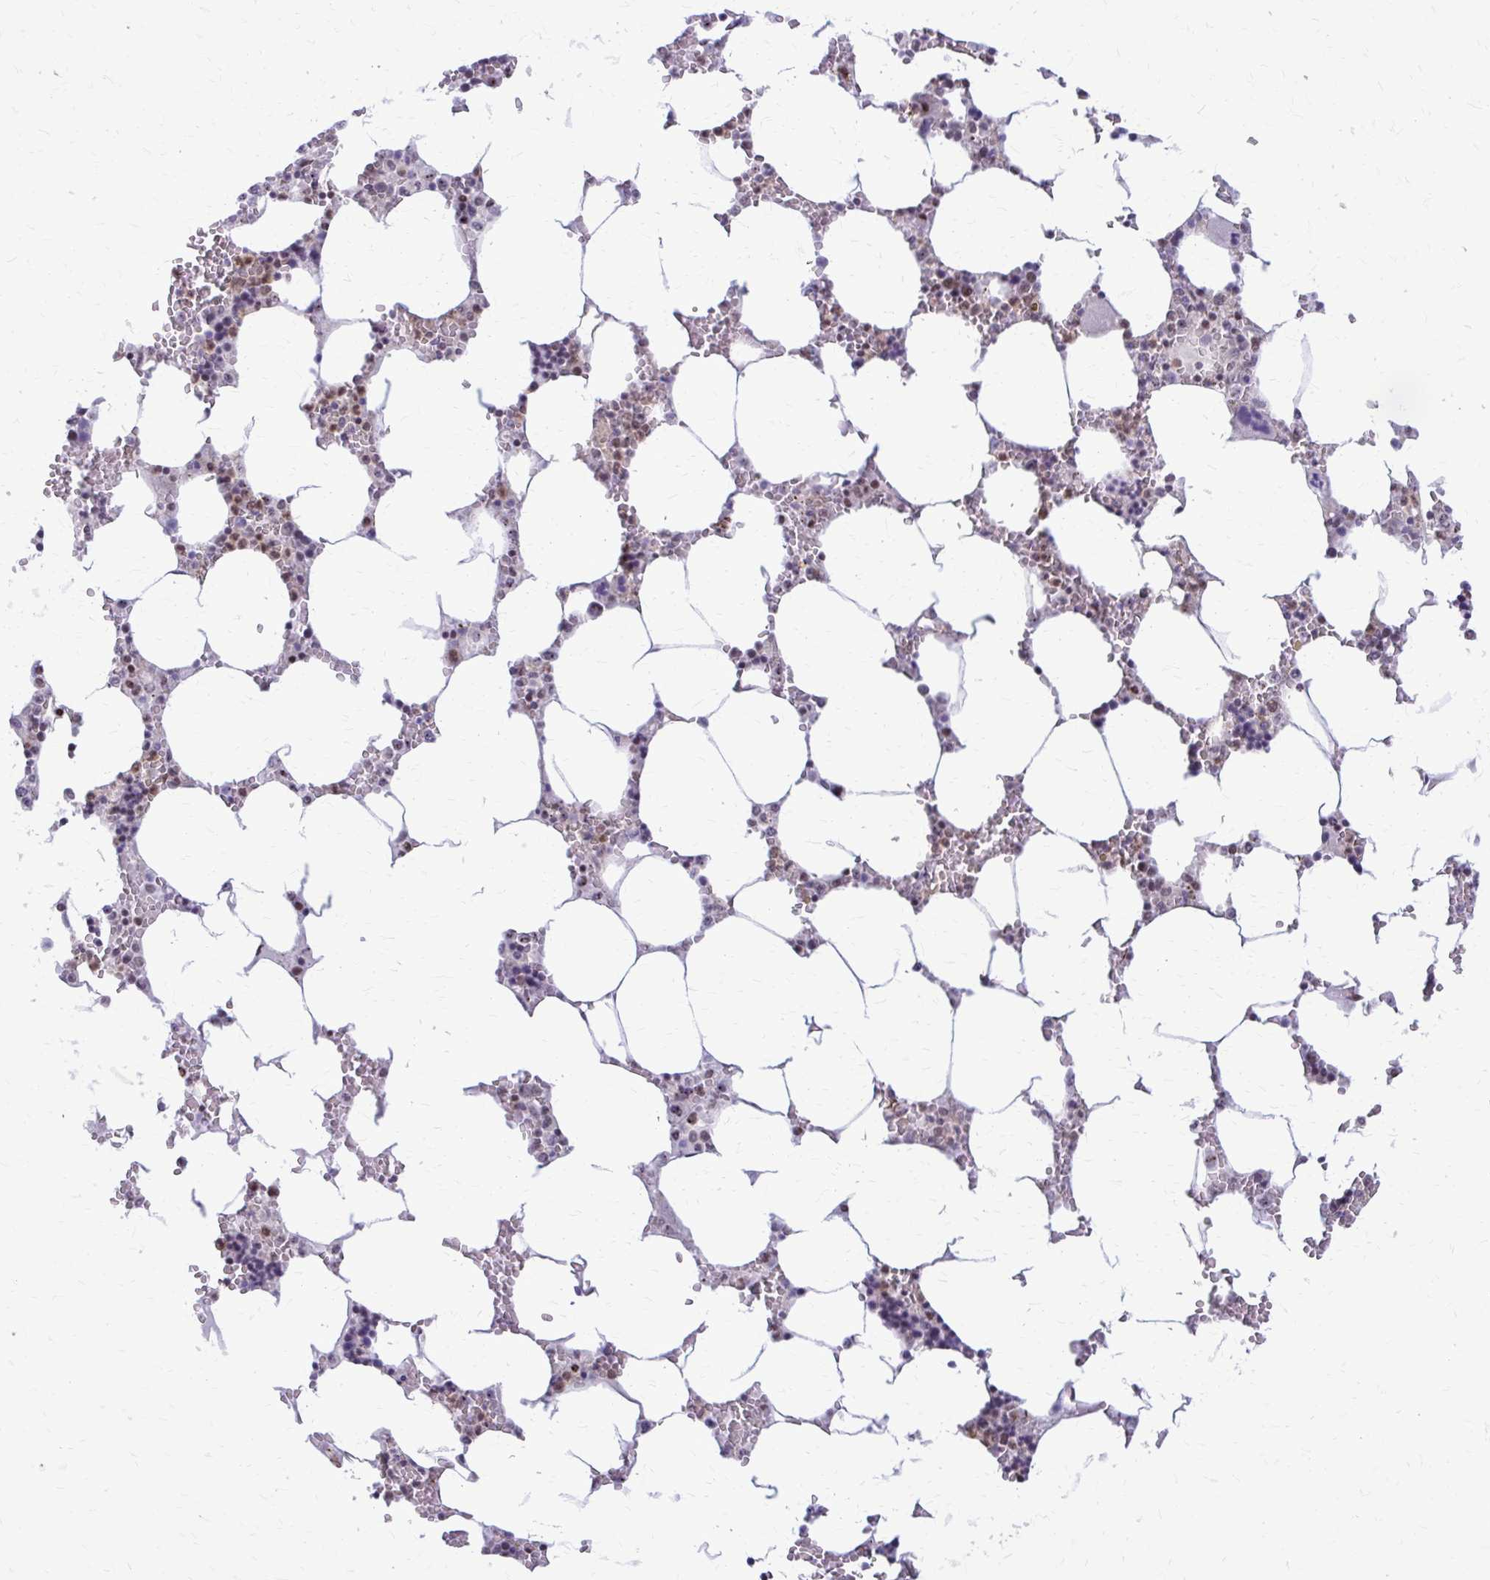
{"staining": {"intensity": "weak", "quantity": "25%-75%", "location": "nuclear"}, "tissue": "bone marrow", "cell_type": "Hematopoietic cells", "image_type": "normal", "snomed": [{"axis": "morphology", "description": "Normal tissue, NOS"}, {"axis": "topography", "description": "Bone marrow"}], "caption": "Protein staining of normal bone marrow displays weak nuclear positivity in approximately 25%-75% of hematopoietic cells. (DAB (3,3'-diaminobenzidine) IHC with brightfield microscopy, high magnification).", "gene": "NRBF2", "patient": {"sex": "male", "age": 64}}